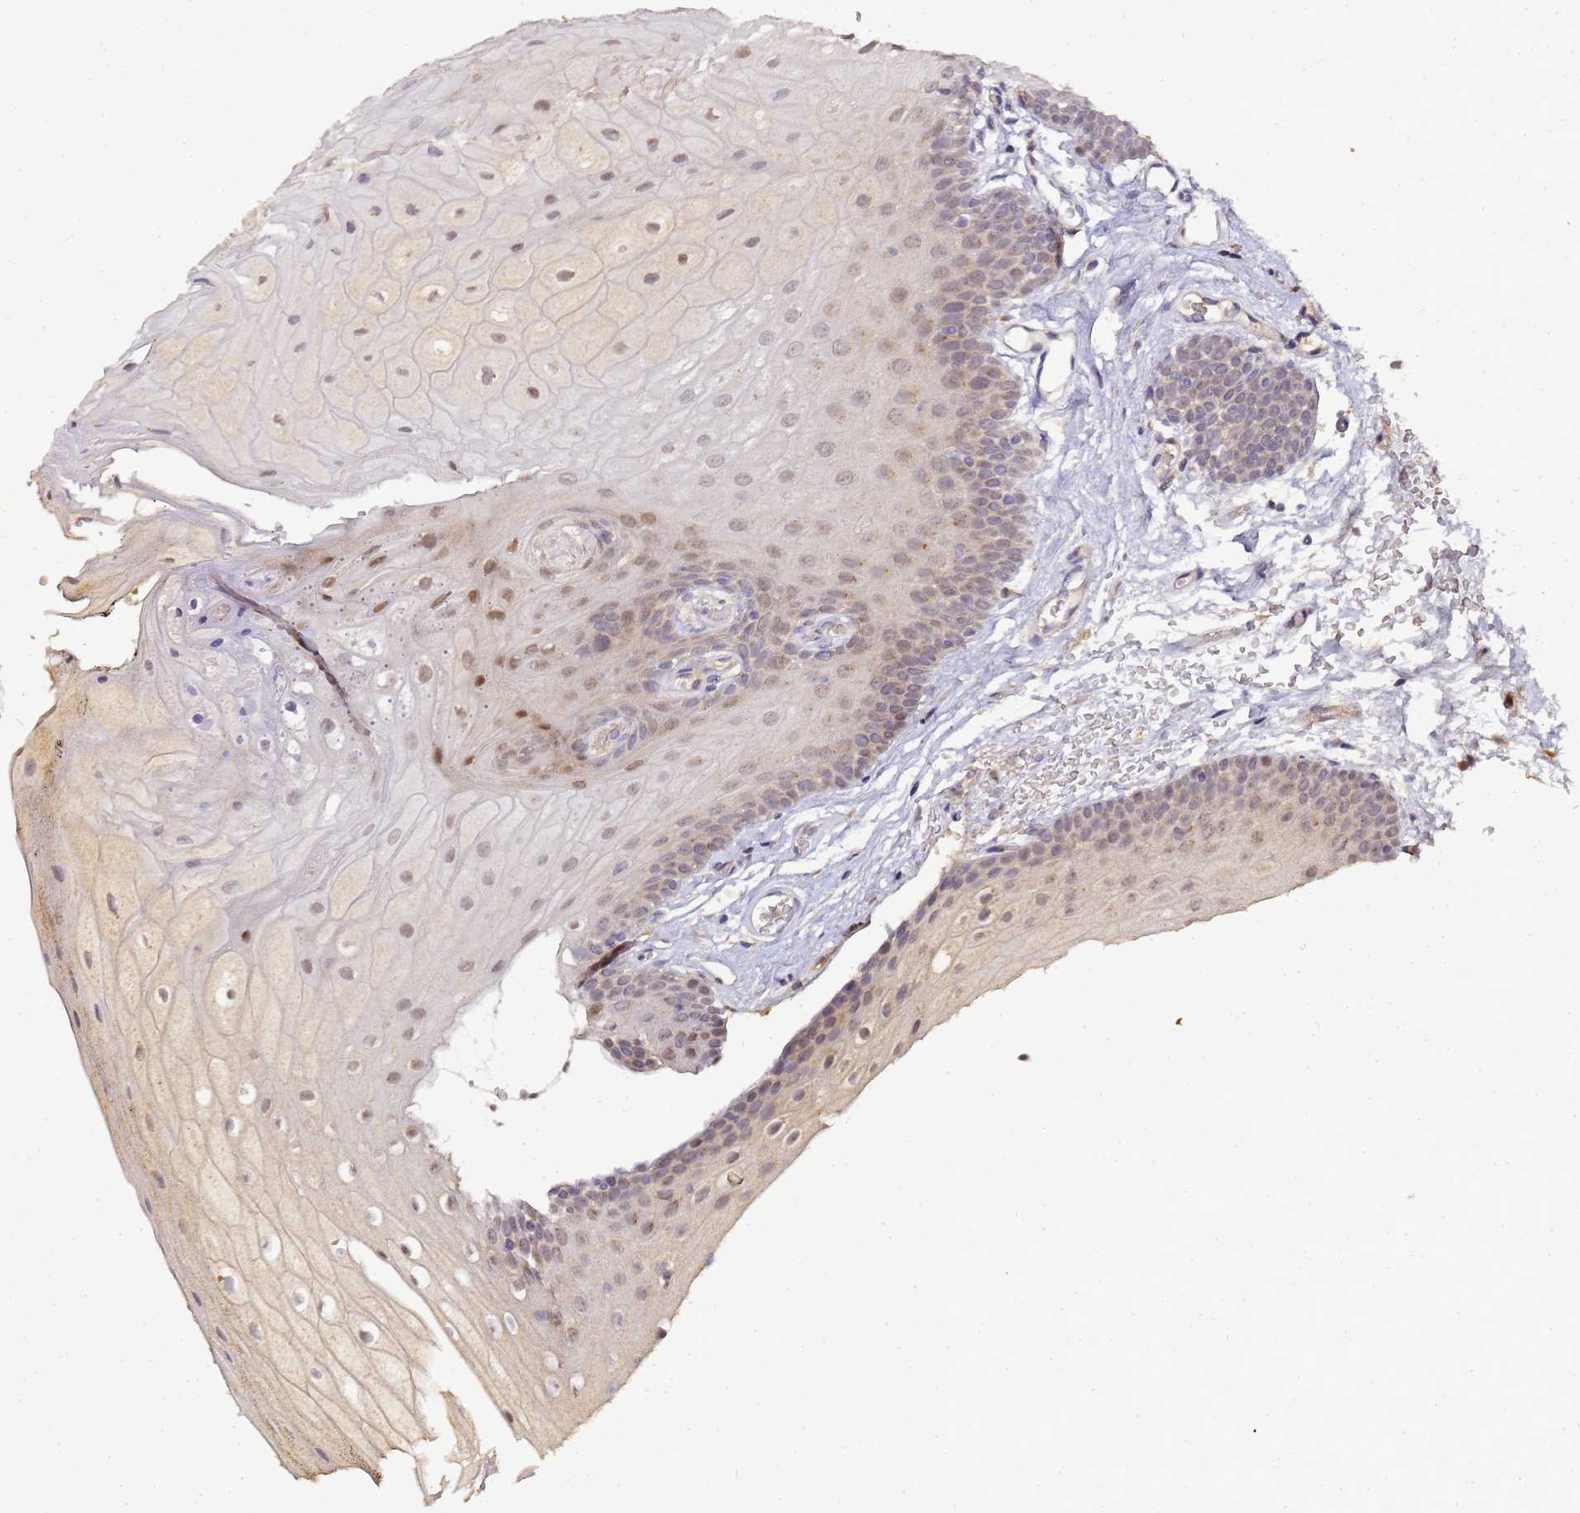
{"staining": {"intensity": "moderate", "quantity": "<25%", "location": "nuclear"}, "tissue": "oral mucosa", "cell_type": "Squamous epithelial cells", "image_type": "normal", "snomed": [{"axis": "morphology", "description": "Normal tissue, NOS"}, {"axis": "morphology", "description": "Squamous cell carcinoma, NOS"}, {"axis": "topography", "description": "Oral tissue"}, {"axis": "topography", "description": "Head-Neck"}], "caption": "Squamous epithelial cells exhibit low levels of moderate nuclear staining in approximately <25% of cells in normal oral mucosa. The staining was performed using DAB (3,3'-diaminobenzidine) to visualize the protein expression in brown, while the nuclei were stained in blue with hematoxylin (Magnification: 20x).", "gene": "LGI4", "patient": {"sex": "female", "age": 81}}